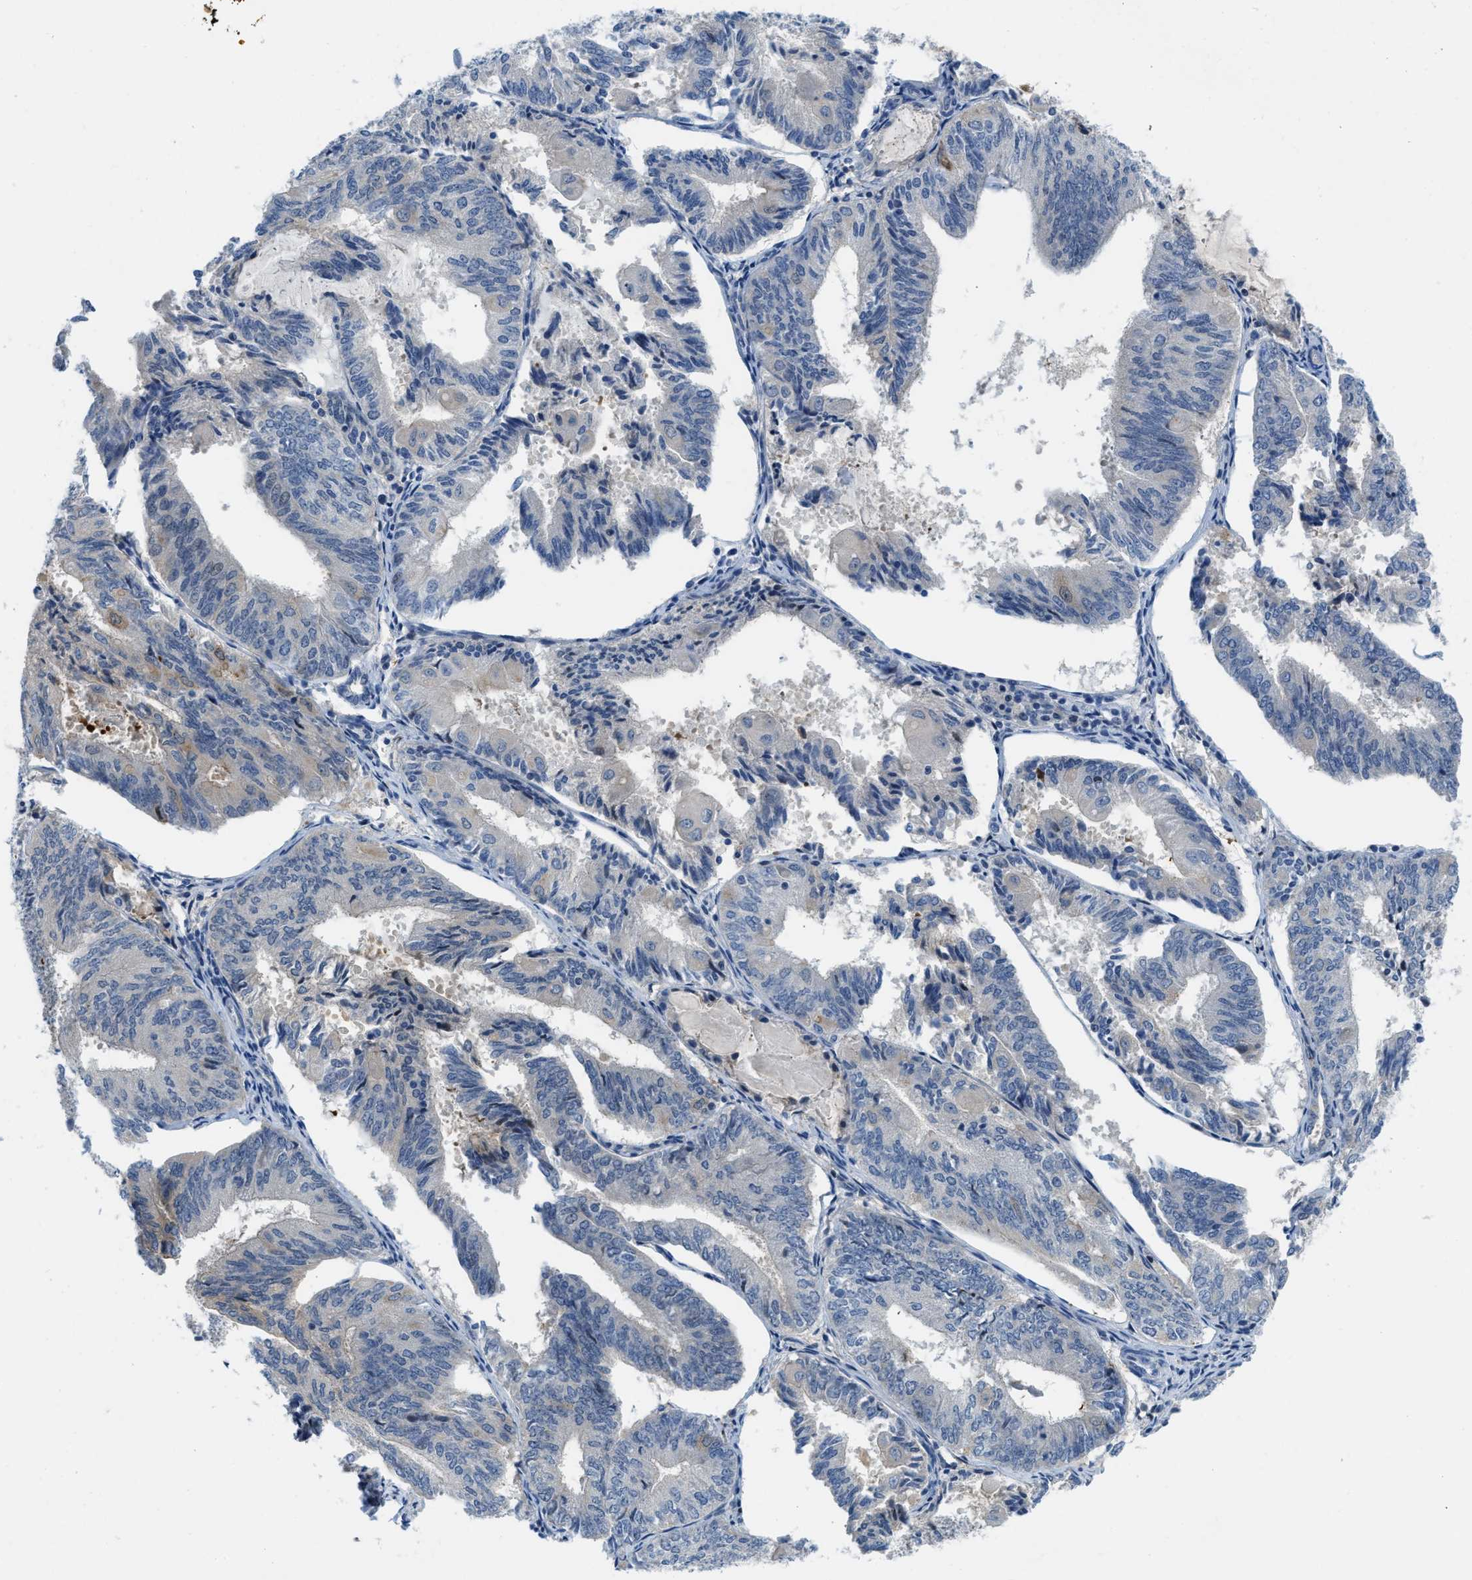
{"staining": {"intensity": "negative", "quantity": "none", "location": "none"}, "tissue": "endometrial cancer", "cell_type": "Tumor cells", "image_type": "cancer", "snomed": [{"axis": "morphology", "description": "Adenocarcinoma, NOS"}, {"axis": "topography", "description": "Endometrium"}], "caption": "There is no significant staining in tumor cells of endometrial cancer.", "gene": "PFKP", "patient": {"sex": "female", "age": 81}}